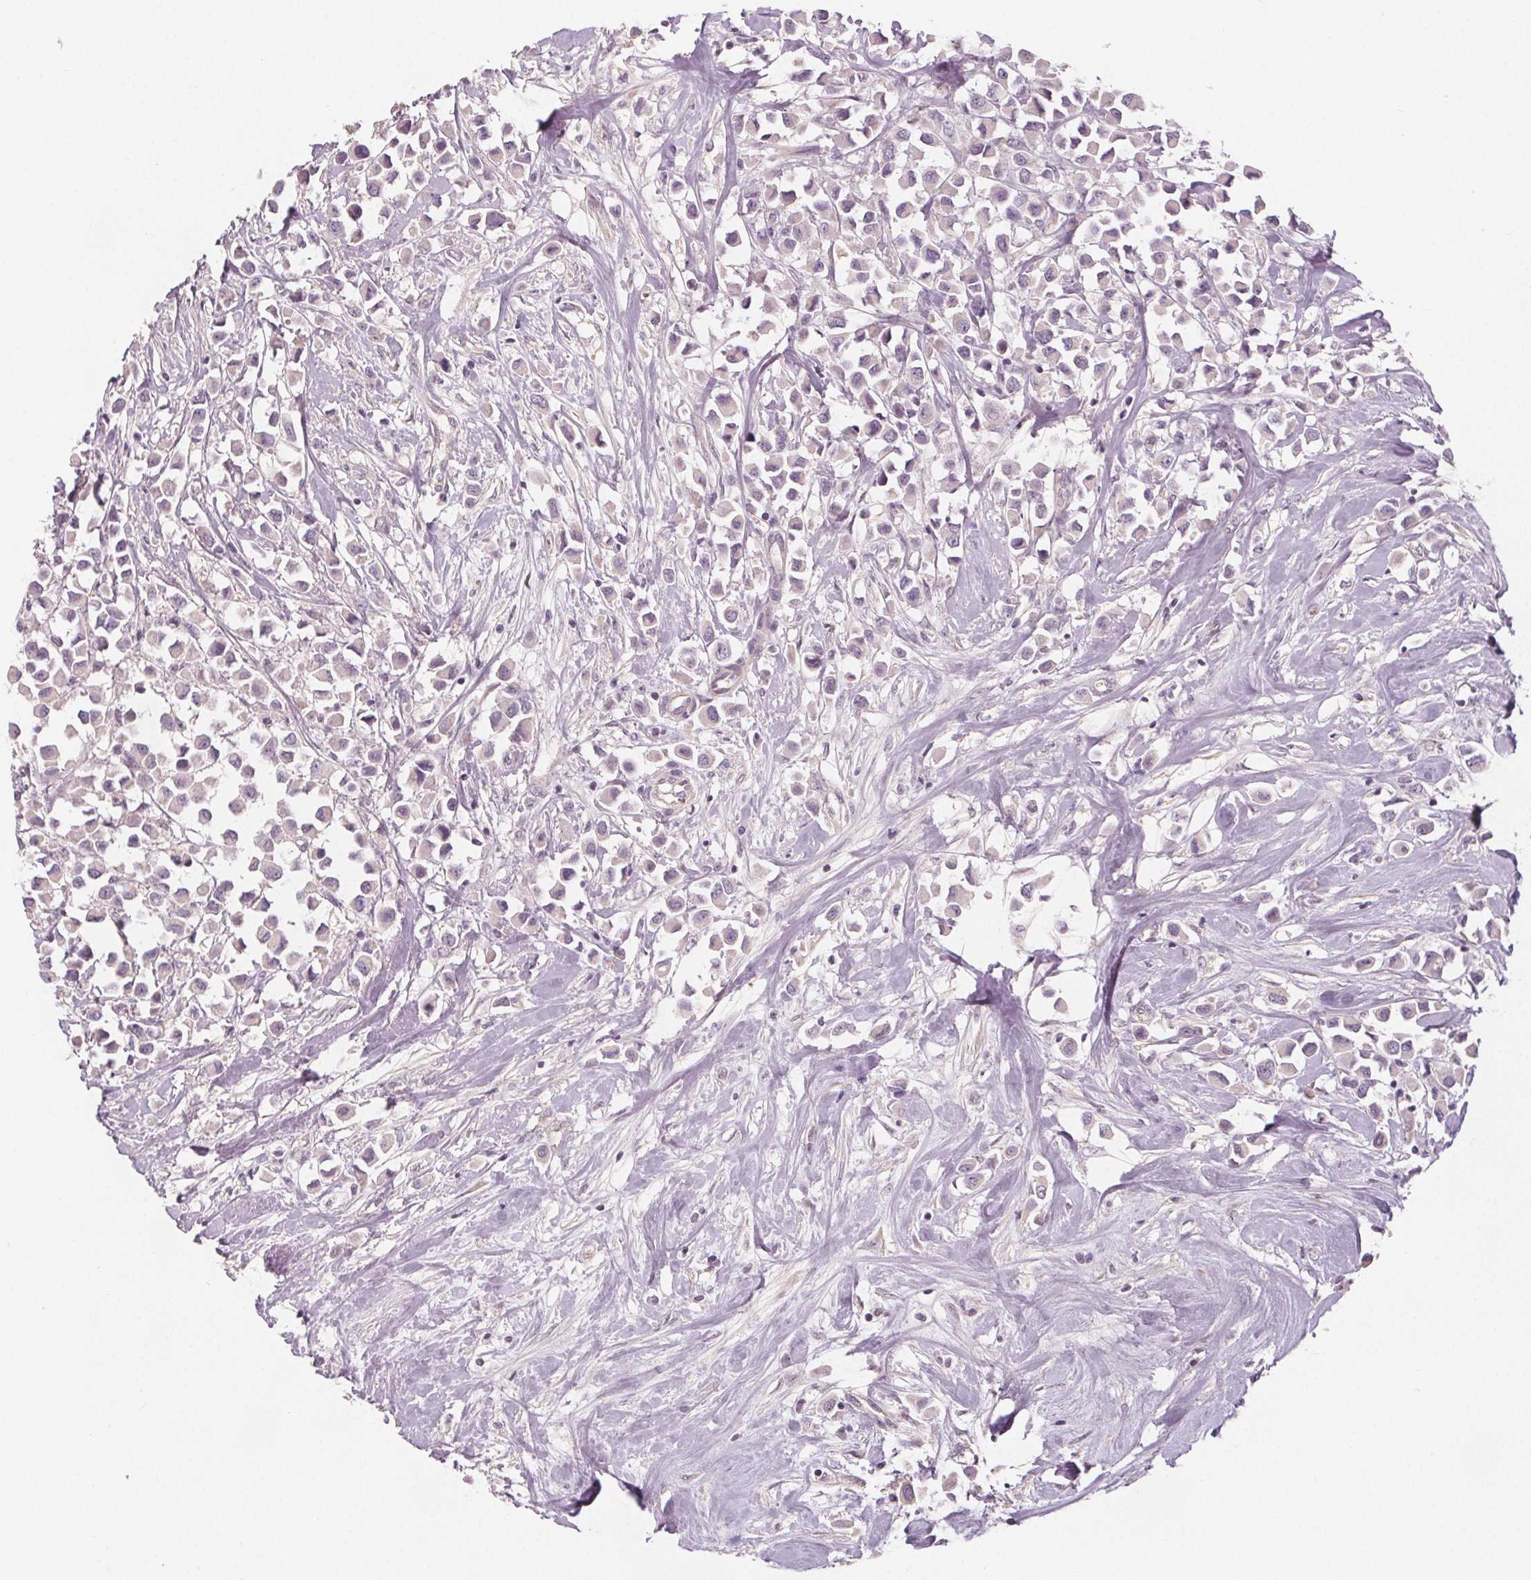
{"staining": {"intensity": "negative", "quantity": "none", "location": "none"}, "tissue": "breast cancer", "cell_type": "Tumor cells", "image_type": "cancer", "snomed": [{"axis": "morphology", "description": "Duct carcinoma"}, {"axis": "topography", "description": "Breast"}], "caption": "IHC photomicrograph of neoplastic tissue: human breast cancer stained with DAB (3,3'-diaminobenzidine) shows no significant protein expression in tumor cells.", "gene": "VNN1", "patient": {"sex": "female", "age": 61}}